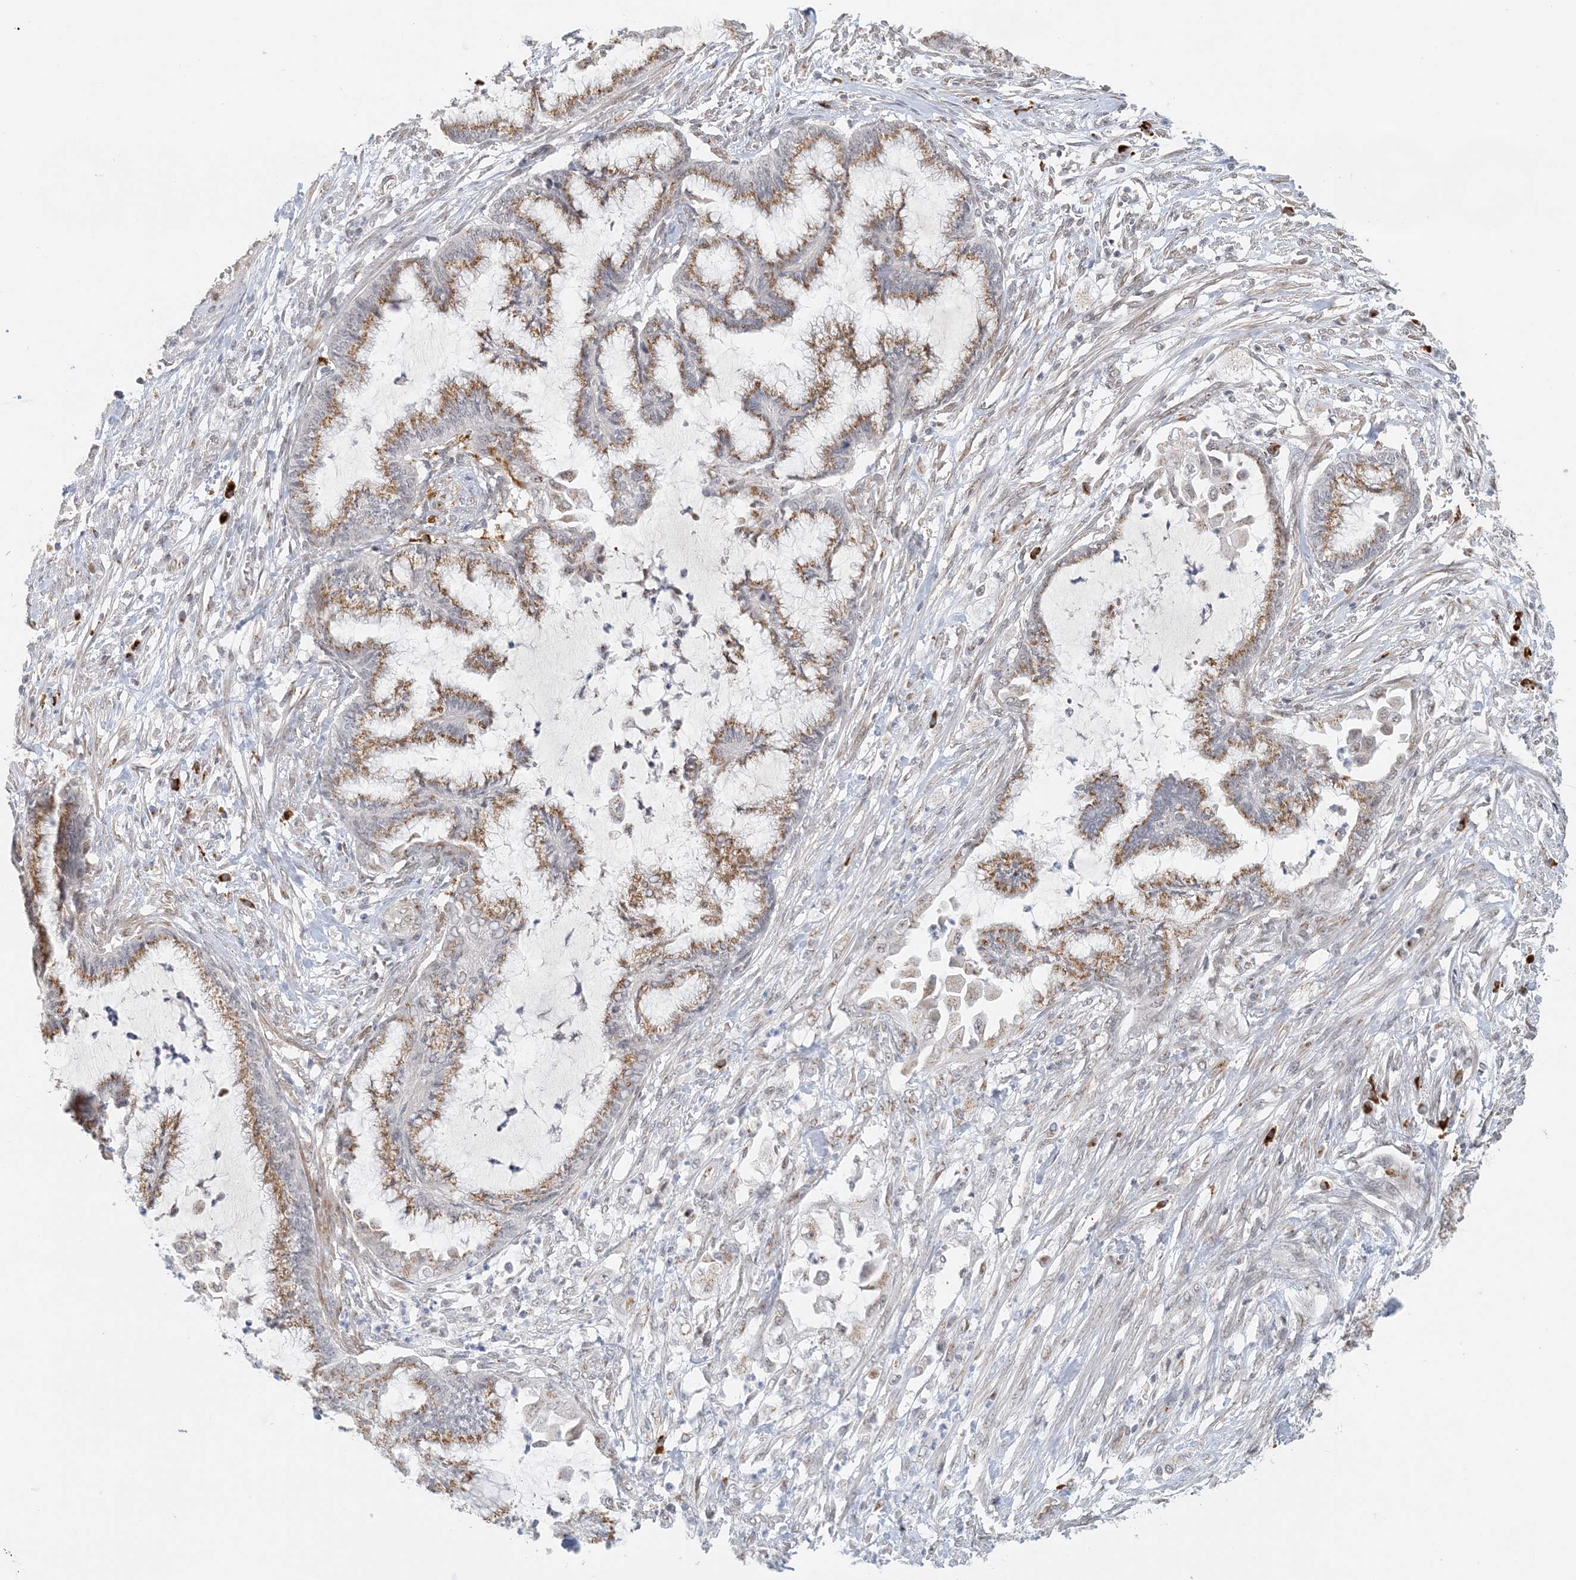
{"staining": {"intensity": "moderate", "quantity": ">75%", "location": "cytoplasmic/membranous"}, "tissue": "endometrial cancer", "cell_type": "Tumor cells", "image_type": "cancer", "snomed": [{"axis": "morphology", "description": "Adenocarcinoma, NOS"}, {"axis": "topography", "description": "Endometrium"}], "caption": "Moderate cytoplasmic/membranous protein expression is present in approximately >75% of tumor cells in adenocarcinoma (endometrial).", "gene": "ZCCHC4", "patient": {"sex": "female", "age": 86}}